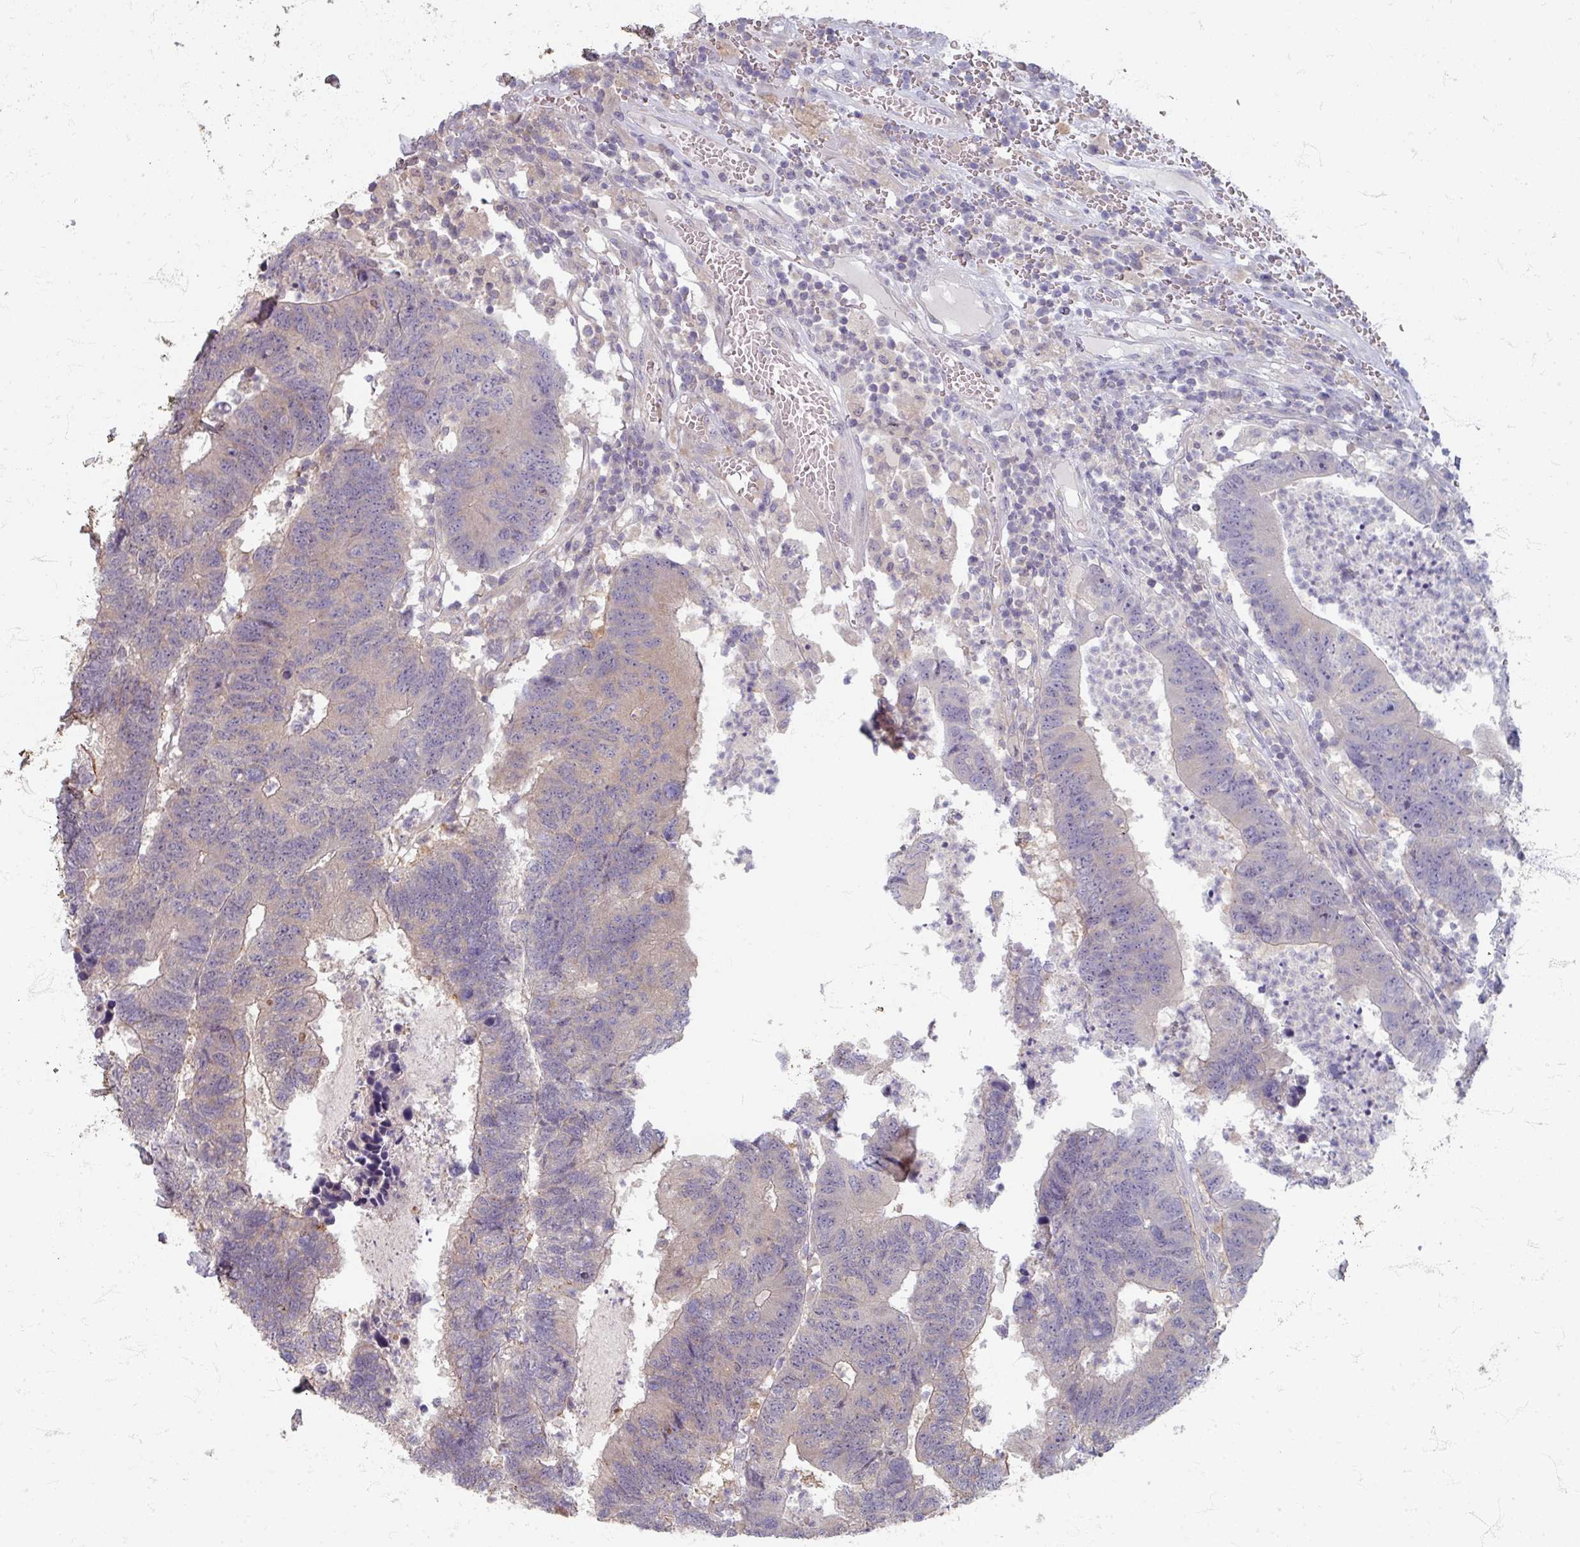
{"staining": {"intensity": "weak", "quantity": "<25%", "location": "cytoplasmic/membranous"}, "tissue": "colorectal cancer", "cell_type": "Tumor cells", "image_type": "cancer", "snomed": [{"axis": "morphology", "description": "Adenocarcinoma, NOS"}, {"axis": "topography", "description": "Colon"}], "caption": "Immunohistochemistry (IHC) micrograph of adenocarcinoma (colorectal) stained for a protein (brown), which demonstrates no expression in tumor cells.", "gene": "STAM", "patient": {"sex": "female", "age": 48}}